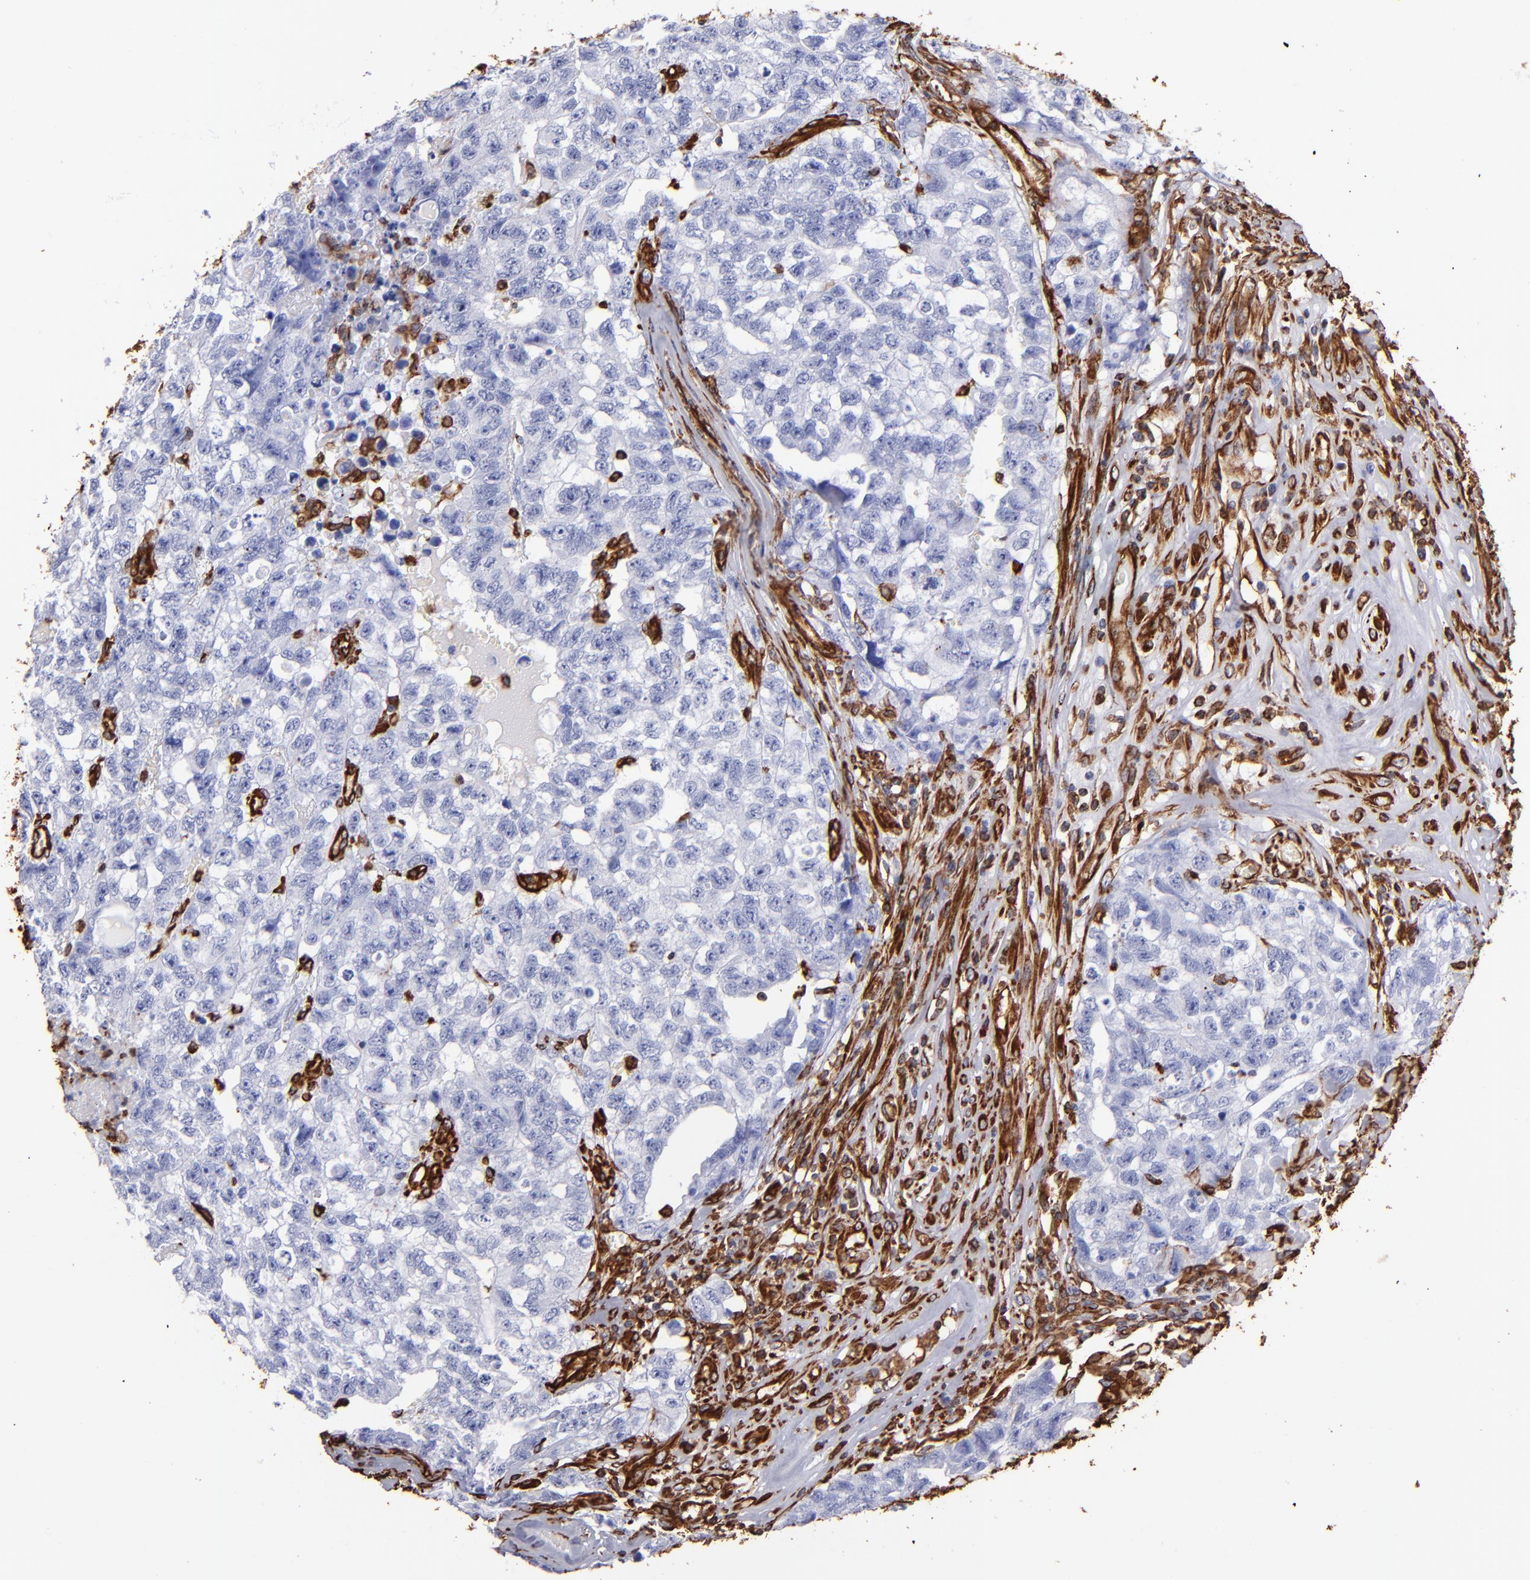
{"staining": {"intensity": "negative", "quantity": "none", "location": "none"}, "tissue": "testis cancer", "cell_type": "Tumor cells", "image_type": "cancer", "snomed": [{"axis": "morphology", "description": "Carcinoma, Embryonal, NOS"}, {"axis": "topography", "description": "Testis"}], "caption": "There is no significant expression in tumor cells of testis cancer.", "gene": "VIM", "patient": {"sex": "male", "age": 31}}